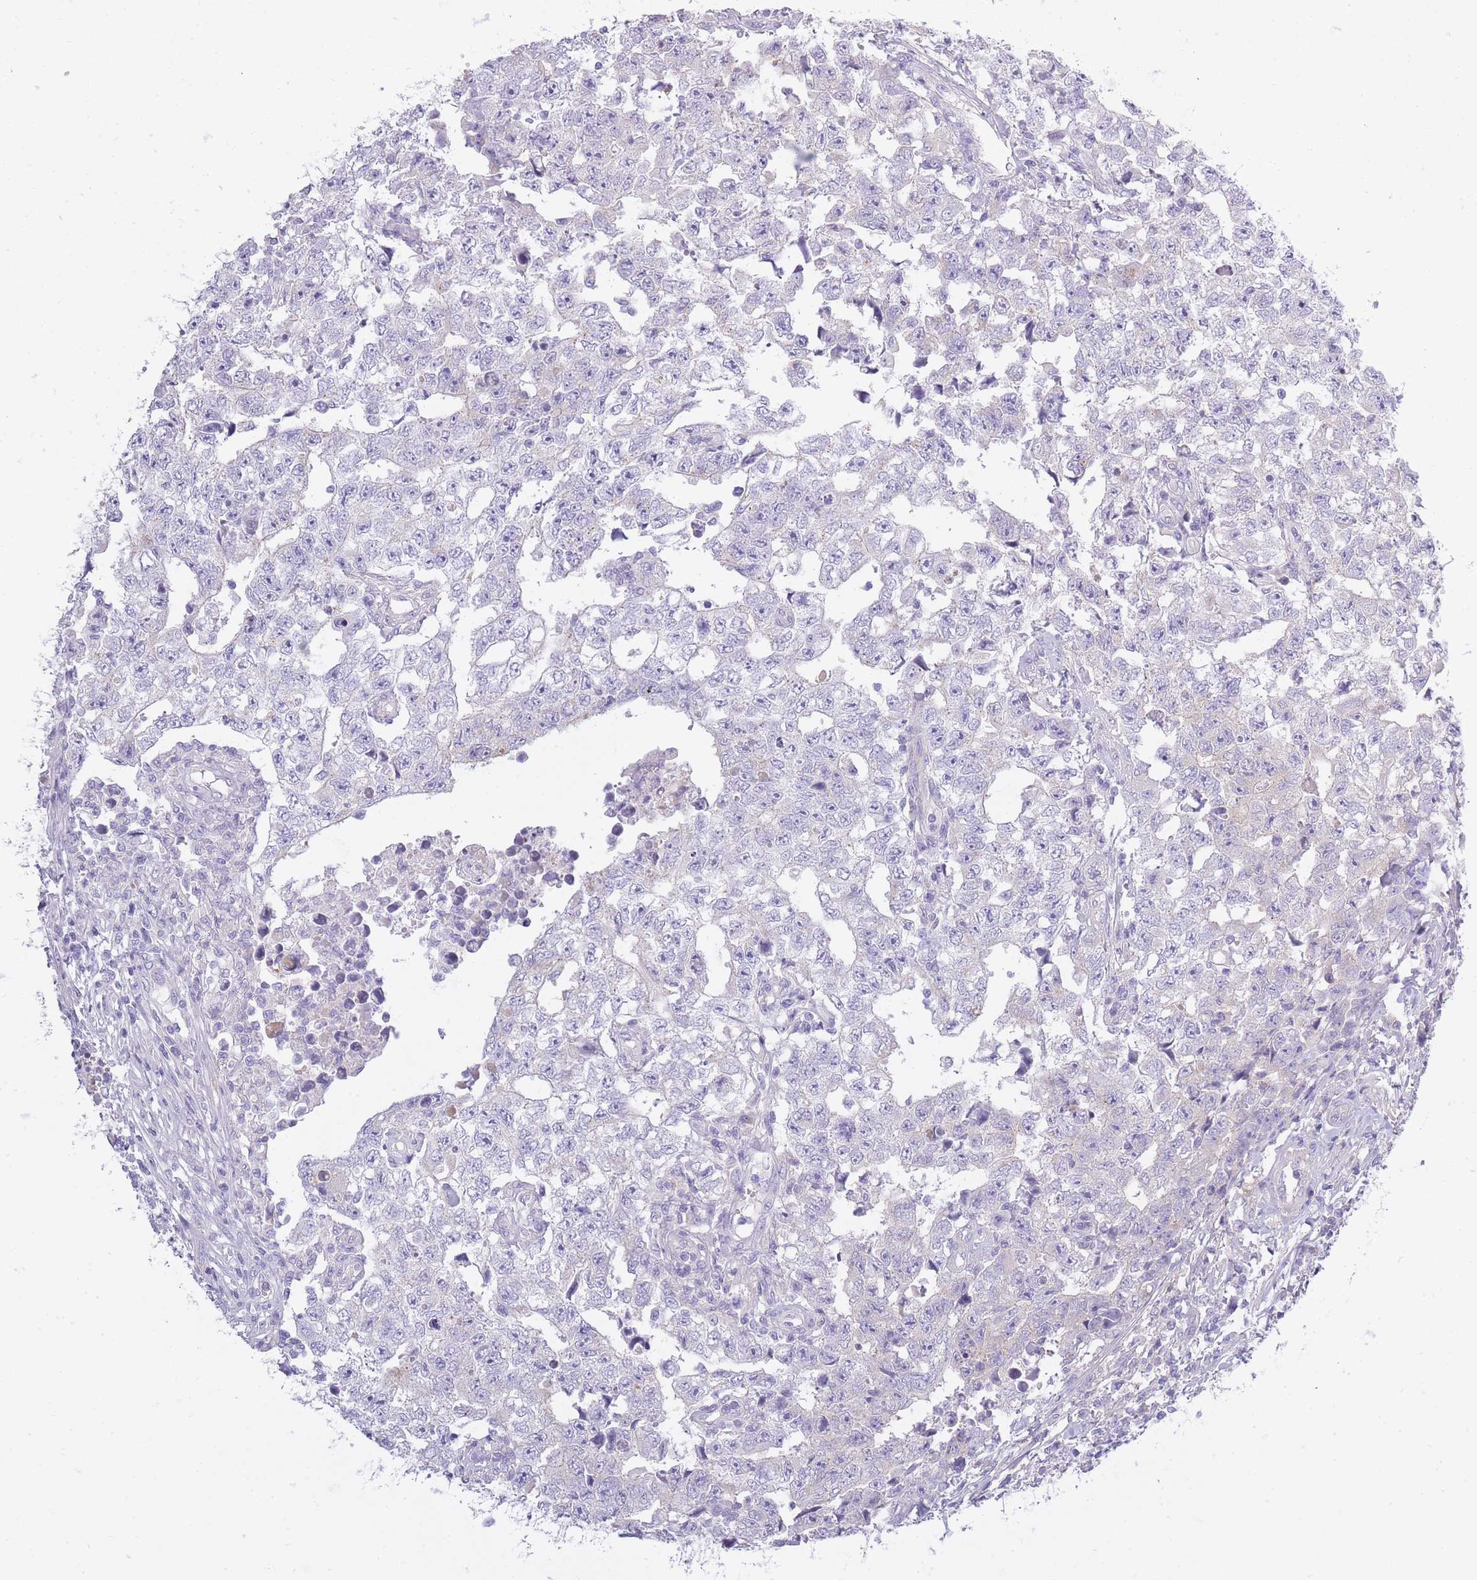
{"staining": {"intensity": "negative", "quantity": "none", "location": "none"}, "tissue": "testis cancer", "cell_type": "Tumor cells", "image_type": "cancer", "snomed": [{"axis": "morphology", "description": "Carcinoma, Embryonal, NOS"}, {"axis": "topography", "description": "Testis"}], "caption": "DAB (3,3'-diaminobenzidine) immunohistochemical staining of testis embryonal carcinoma shows no significant expression in tumor cells.", "gene": "AP3M2", "patient": {"sex": "male", "age": 25}}